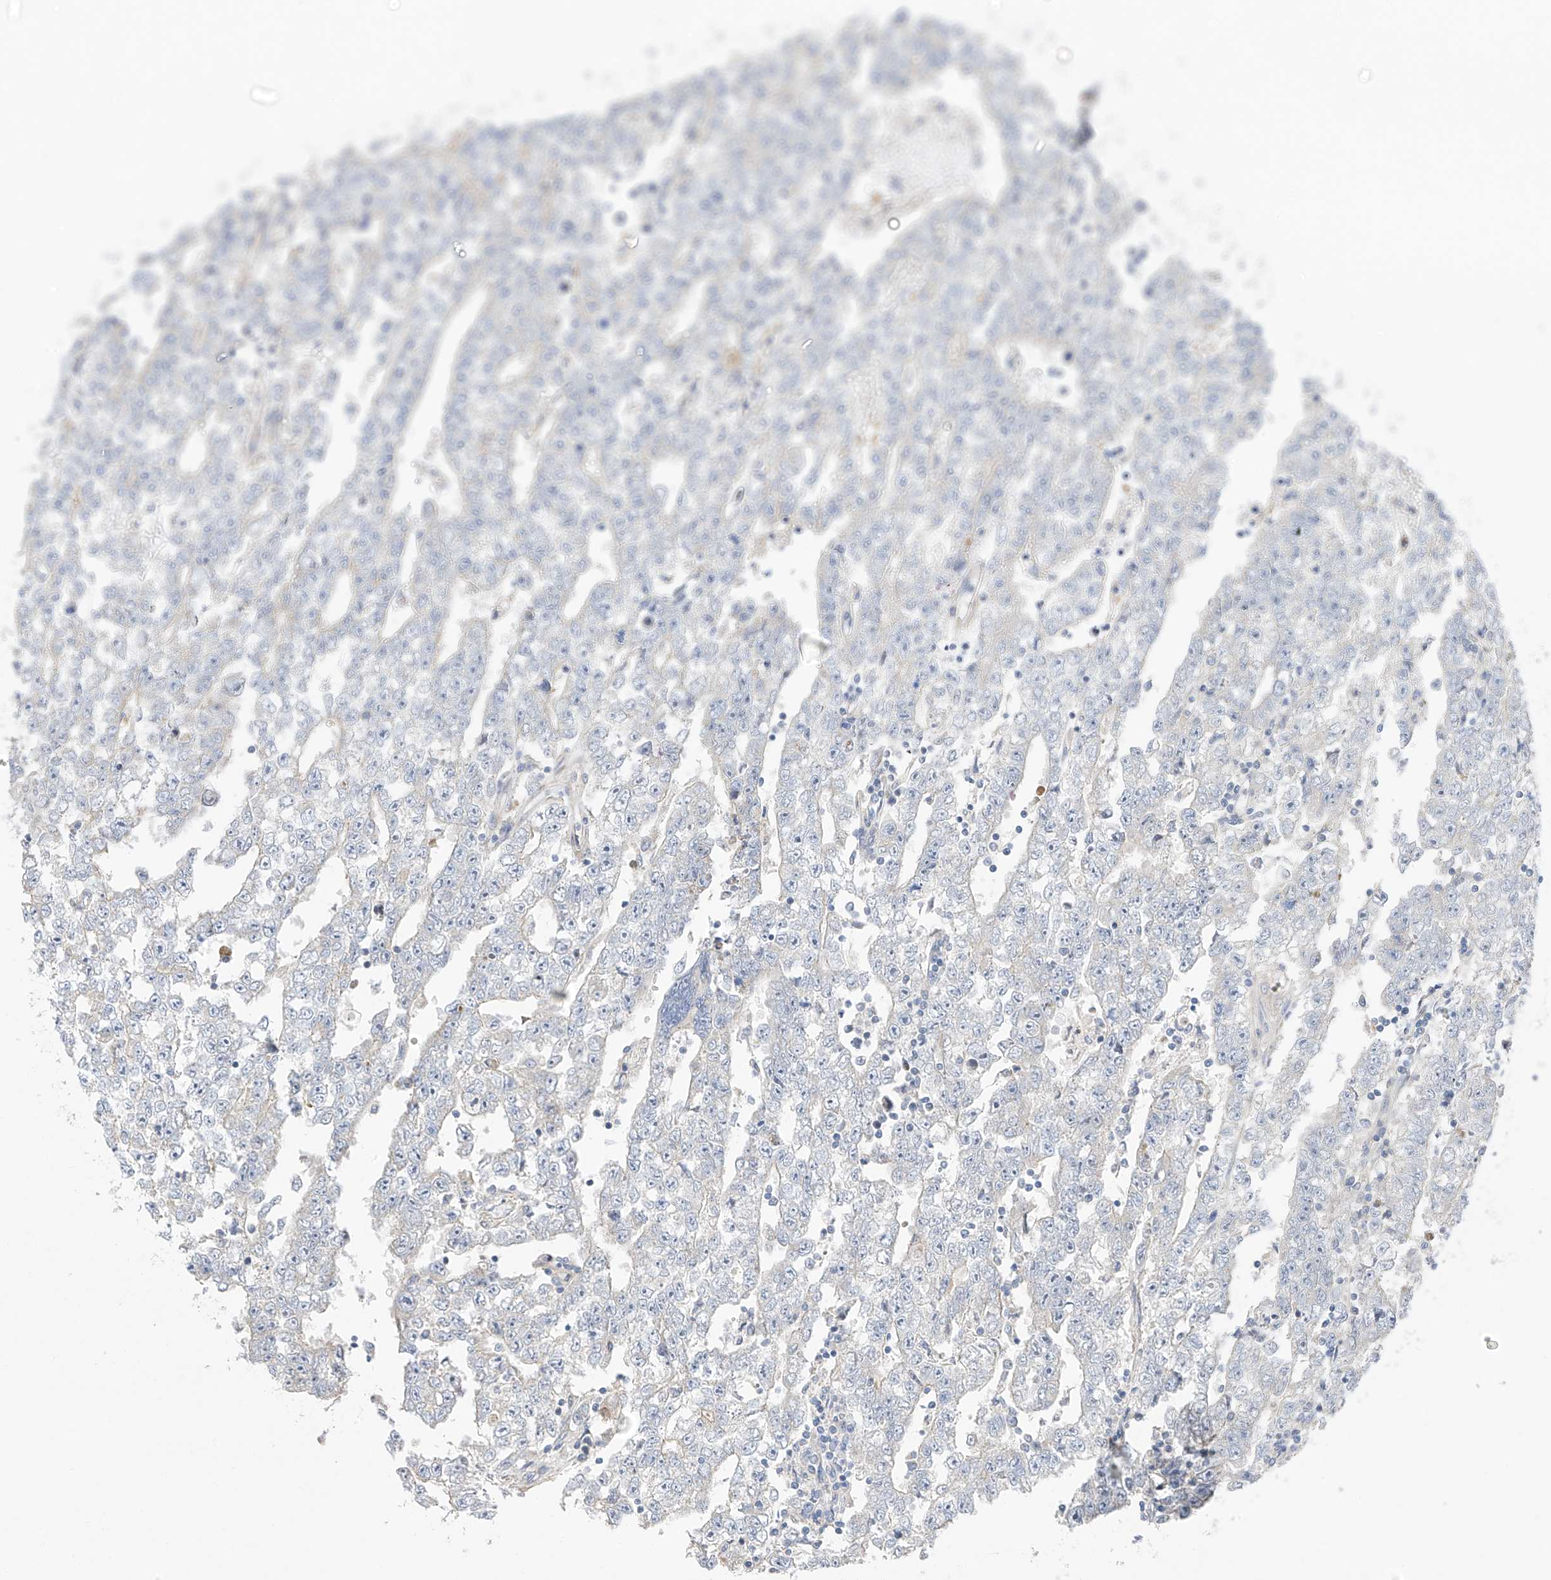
{"staining": {"intensity": "negative", "quantity": "none", "location": "none"}, "tissue": "testis cancer", "cell_type": "Tumor cells", "image_type": "cancer", "snomed": [{"axis": "morphology", "description": "Carcinoma, Embryonal, NOS"}, {"axis": "topography", "description": "Testis"}], "caption": "Immunohistochemical staining of embryonal carcinoma (testis) displays no significant expression in tumor cells. The staining is performed using DAB brown chromogen with nuclei counter-stained in using hematoxylin.", "gene": "ZNF641", "patient": {"sex": "male", "age": 25}}